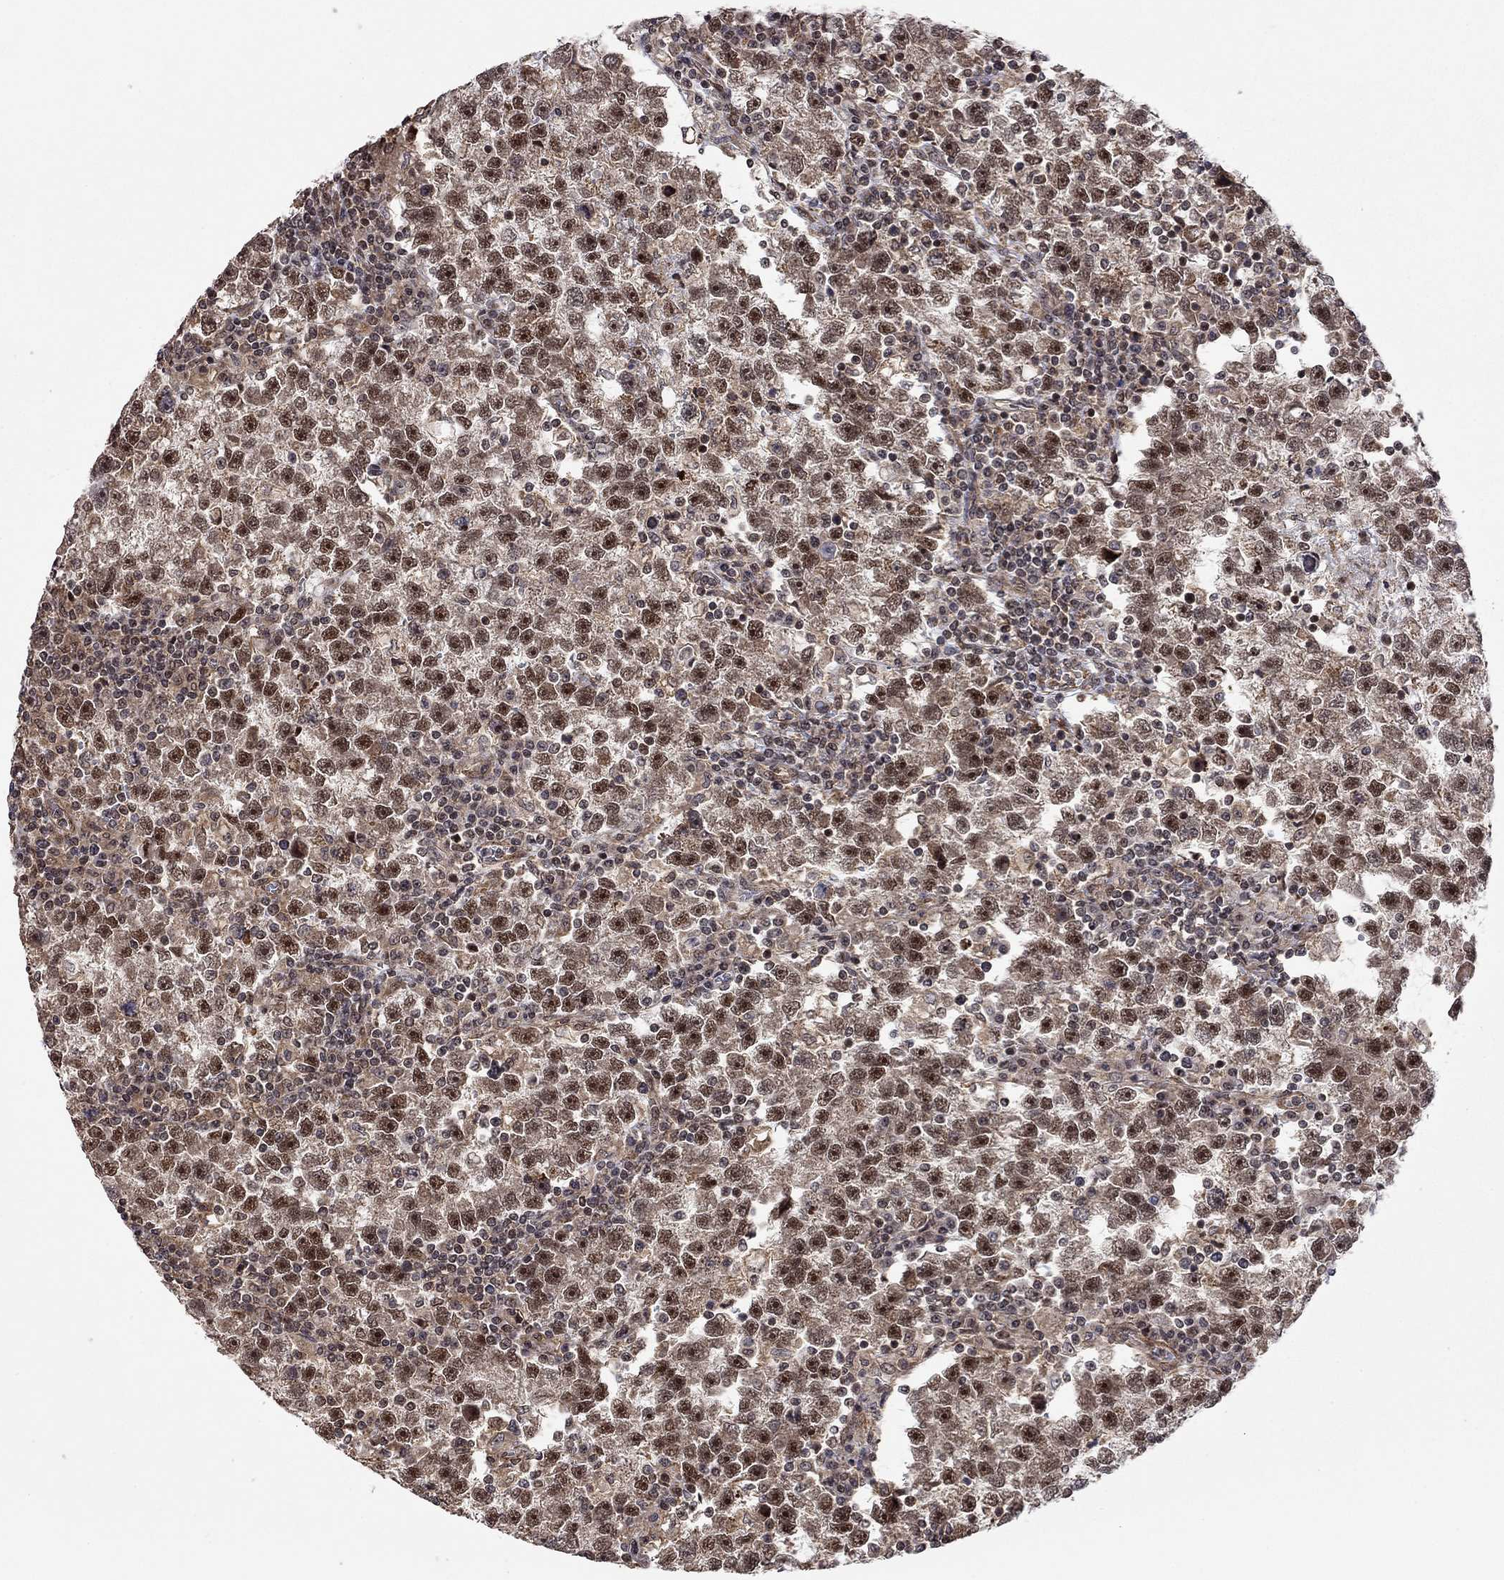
{"staining": {"intensity": "strong", "quantity": ">75%", "location": "nuclear"}, "tissue": "testis cancer", "cell_type": "Tumor cells", "image_type": "cancer", "snomed": [{"axis": "morphology", "description": "Seminoma, NOS"}, {"axis": "topography", "description": "Testis"}], "caption": "A micrograph showing strong nuclear staining in approximately >75% of tumor cells in seminoma (testis), as visualized by brown immunohistochemical staining.", "gene": "TDP1", "patient": {"sex": "male", "age": 47}}